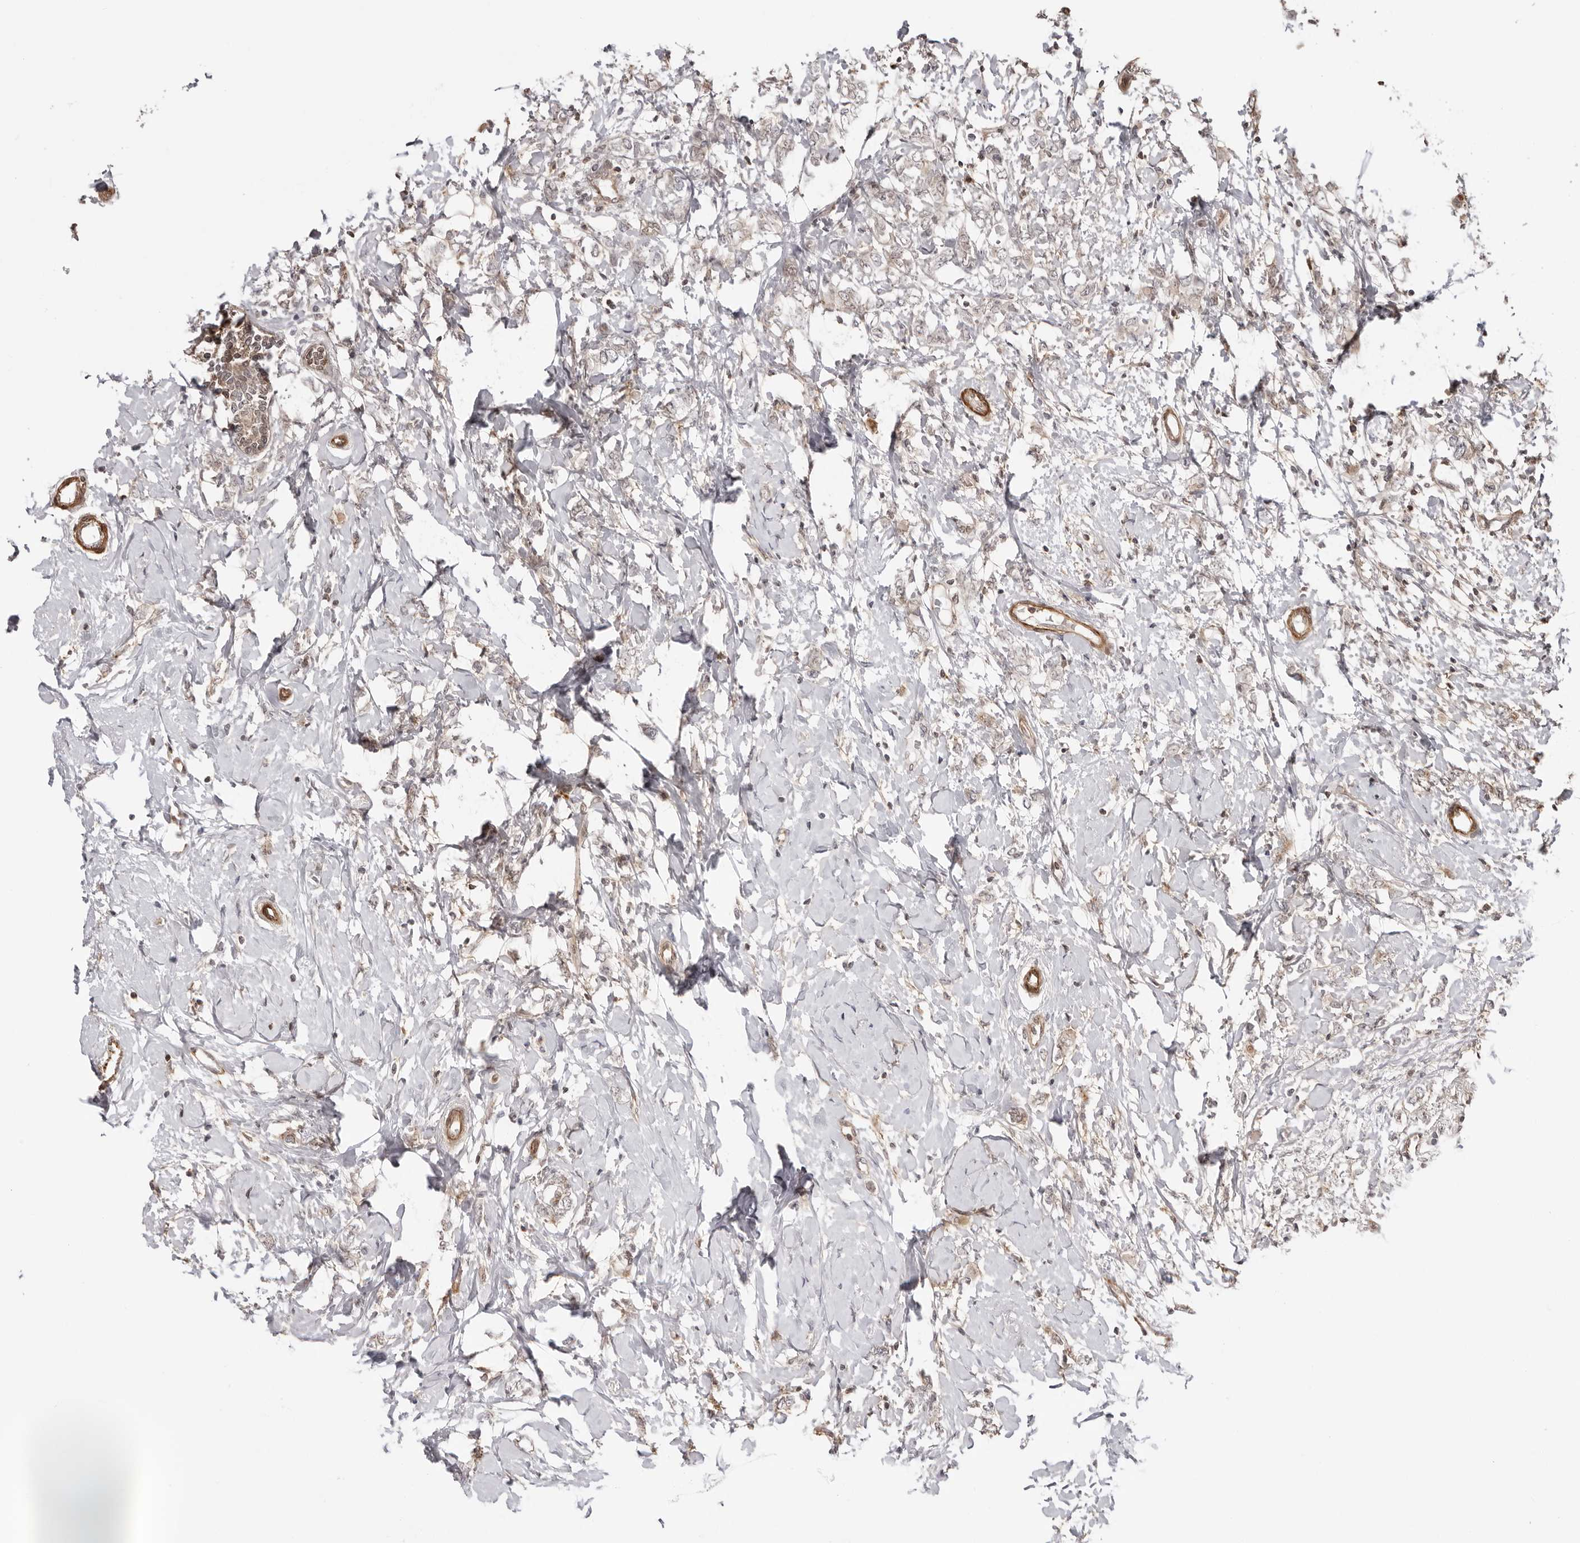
{"staining": {"intensity": "weak", "quantity": ">75%", "location": "cytoplasmic/membranous"}, "tissue": "breast cancer", "cell_type": "Tumor cells", "image_type": "cancer", "snomed": [{"axis": "morphology", "description": "Normal tissue, NOS"}, {"axis": "morphology", "description": "Lobular carcinoma"}, {"axis": "topography", "description": "Breast"}], "caption": "A brown stain shows weak cytoplasmic/membranous expression of a protein in breast lobular carcinoma tumor cells. The staining was performed using DAB (3,3'-diaminobenzidine), with brown indicating positive protein expression. Nuclei are stained blue with hematoxylin.", "gene": "UNK", "patient": {"sex": "female", "age": 47}}